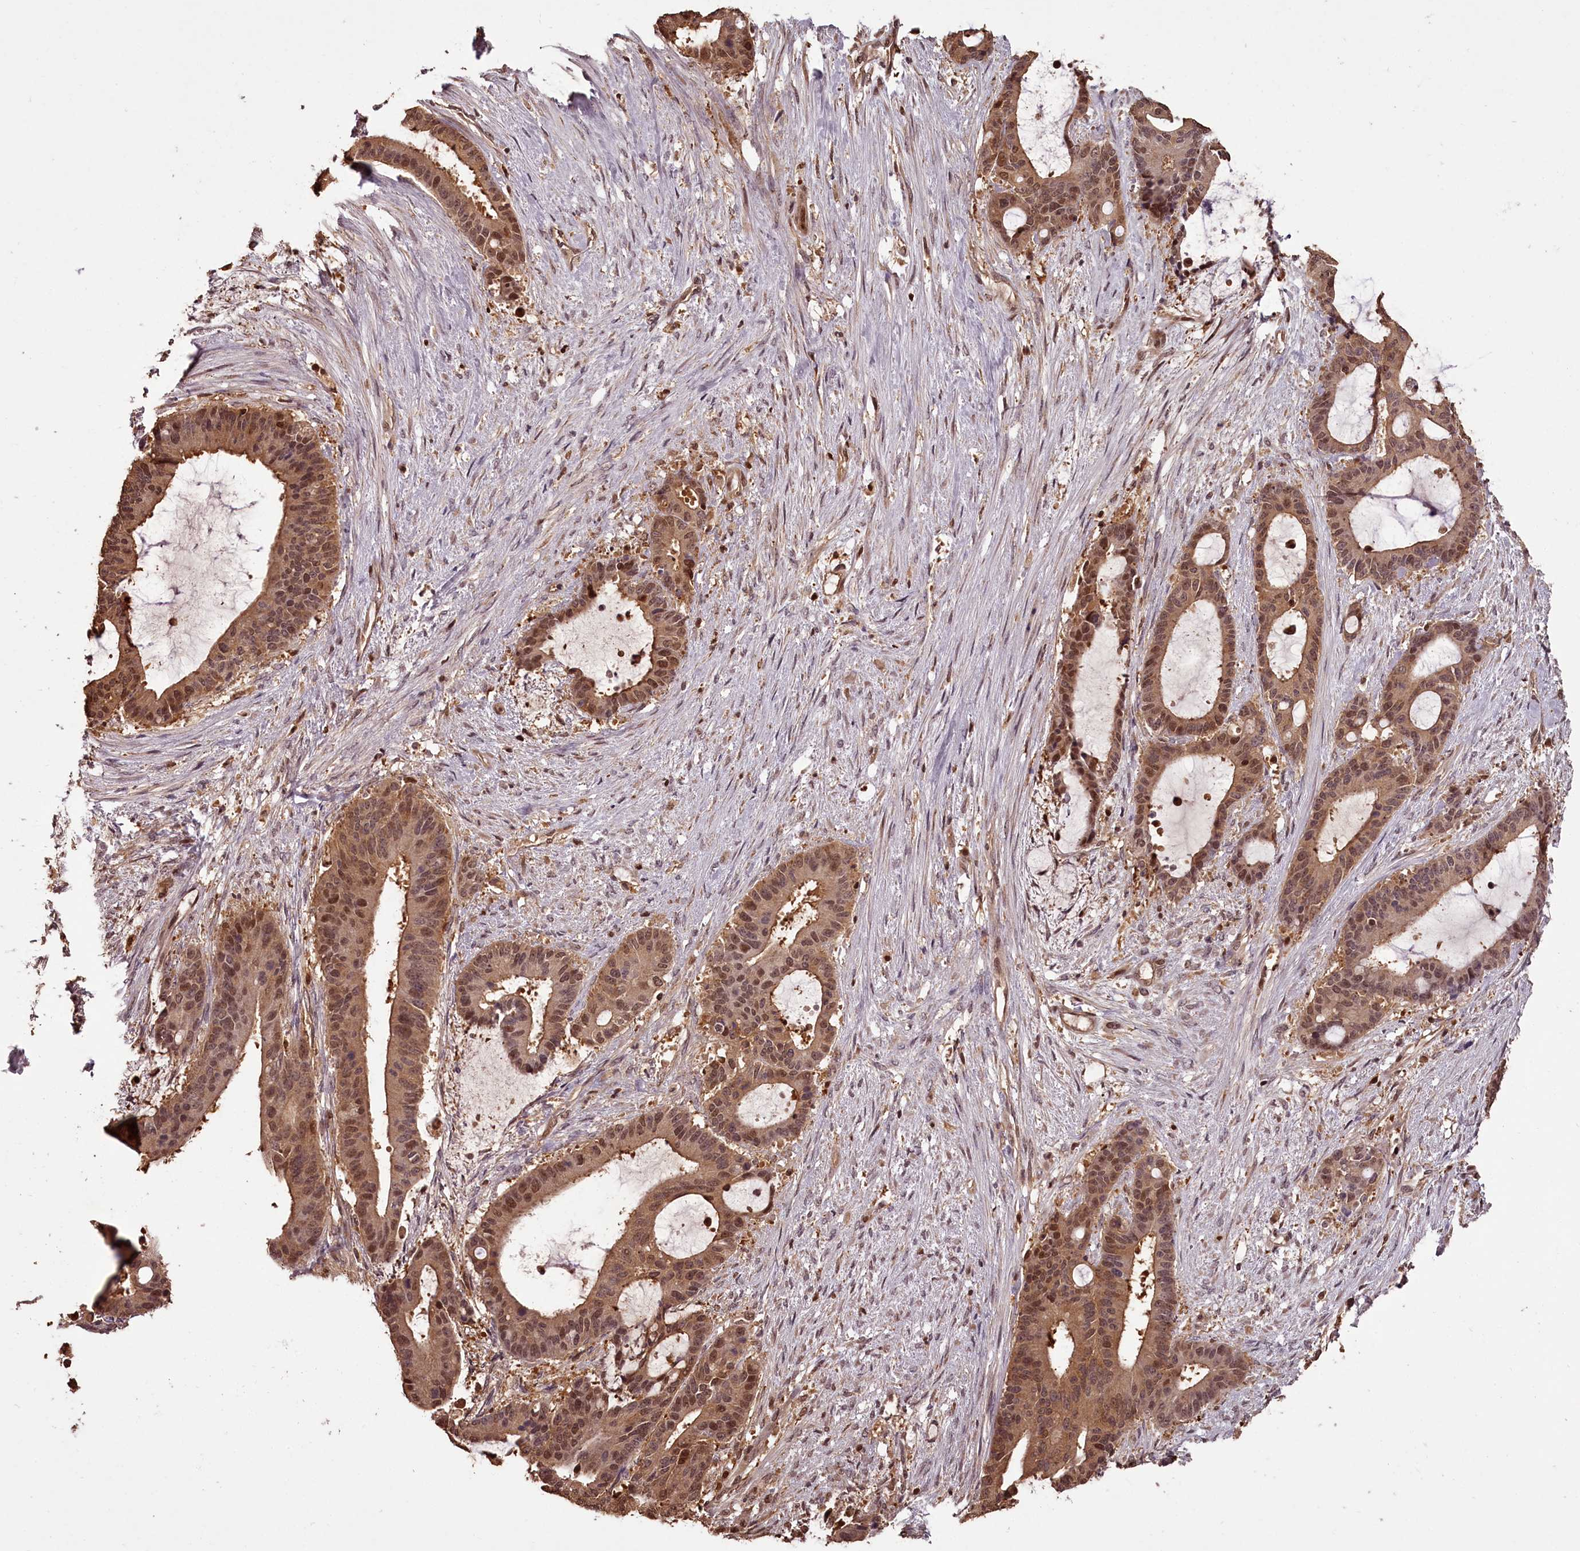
{"staining": {"intensity": "moderate", "quantity": ">75%", "location": "cytoplasmic/membranous,nuclear"}, "tissue": "liver cancer", "cell_type": "Tumor cells", "image_type": "cancer", "snomed": [{"axis": "morphology", "description": "Normal tissue, NOS"}, {"axis": "morphology", "description": "Cholangiocarcinoma"}, {"axis": "topography", "description": "Liver"}, {"axis": "topography", "description": "Peripheral nerve tissue"}], "caption": "Immunohistochemical staining of human liver cholangiocarcinoma displays medium levels of moderate cytoplasmic/membranous and nuclear expression in about >75% of tumor cells. The staining was performed using DAB, with brown indicating positive protein expression. Nuclei are stained blue with hematoxylin.", "gene": "NPRL2", "patient": {"sex": "female", "age": 73}}